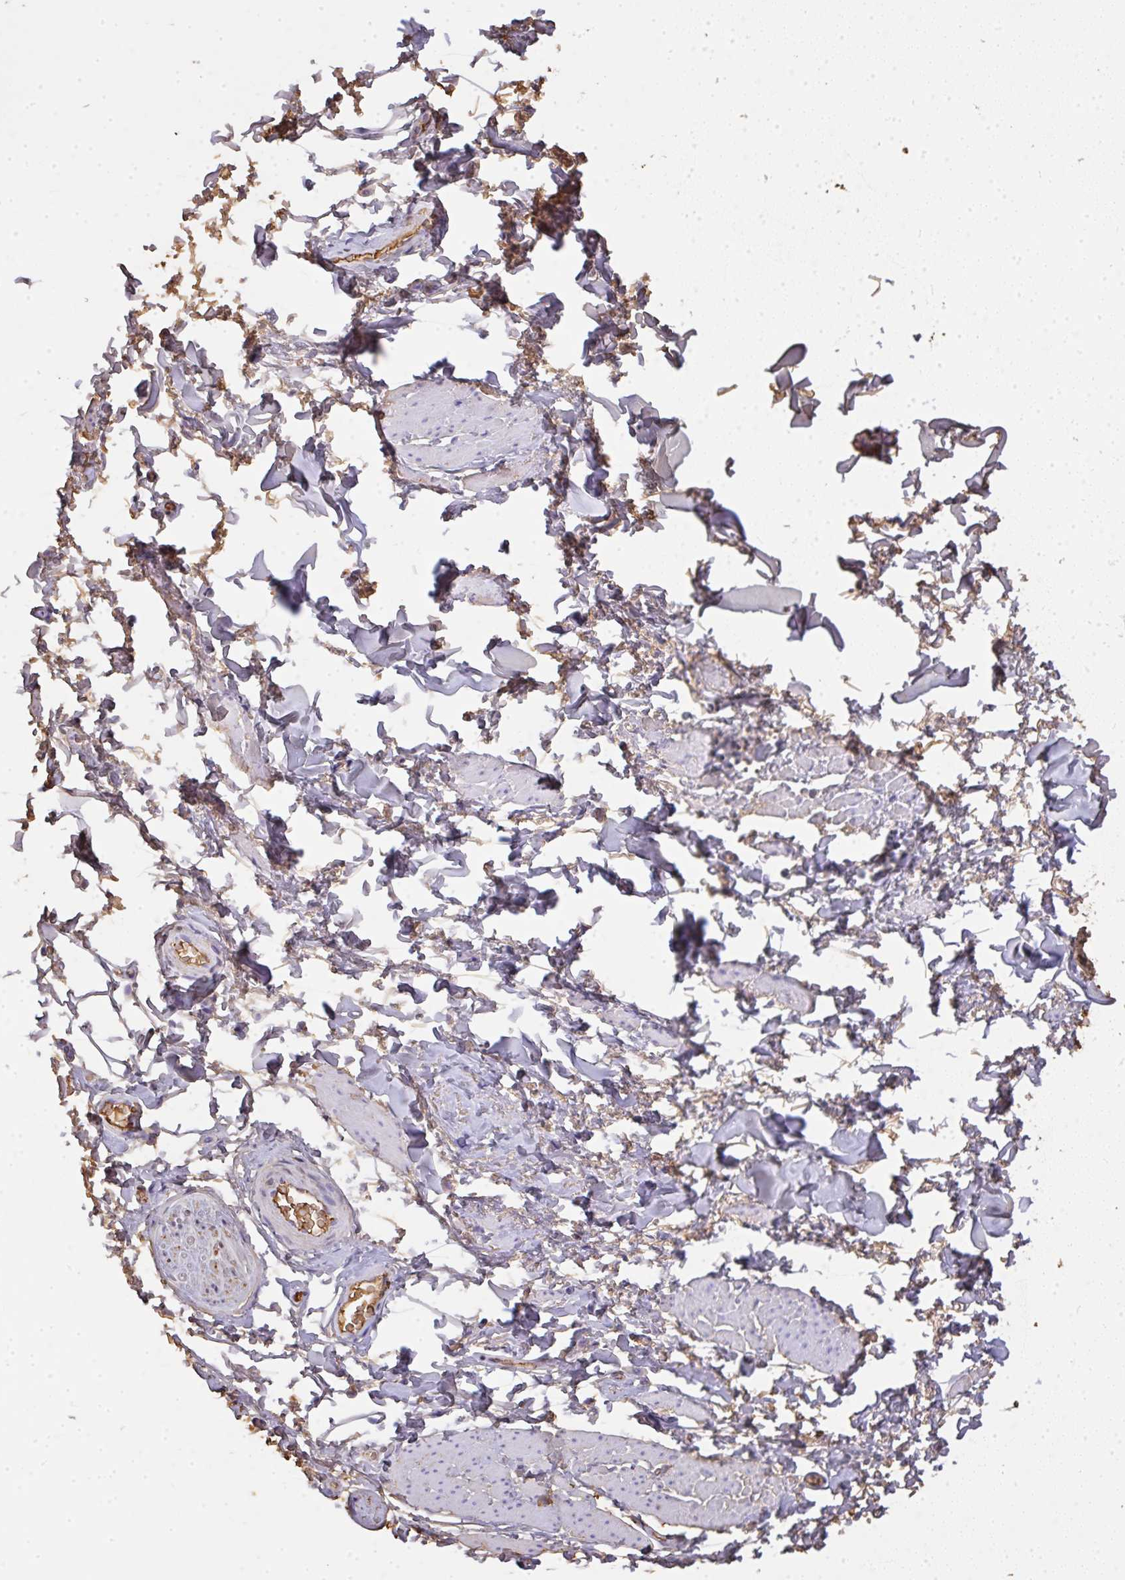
{"staining": {"intensity": "negative", "quantity": "none", "location": "none"}, "tissue": "adipose tissue", "cell_type": "Adipocytes", "image_type": "normal", "snomed": [{"axis": "morphology", "description": "Normal tissue, NOS"}, {"axis": "topography", "description": "Vulva"}, {"axis": "topography", "description": "Peripheral nerve tissue"}], "caption": "High magnification brightfield microscopy of unremarkable adipose tissue stained with DAB (3,3'-diaminobenzidine) (brown) and counterstained with hematoxylin (blue): adipocytes show no significant expression.", "gene": "SMYD5", "patient": {"sex": "female", "age": 66}}